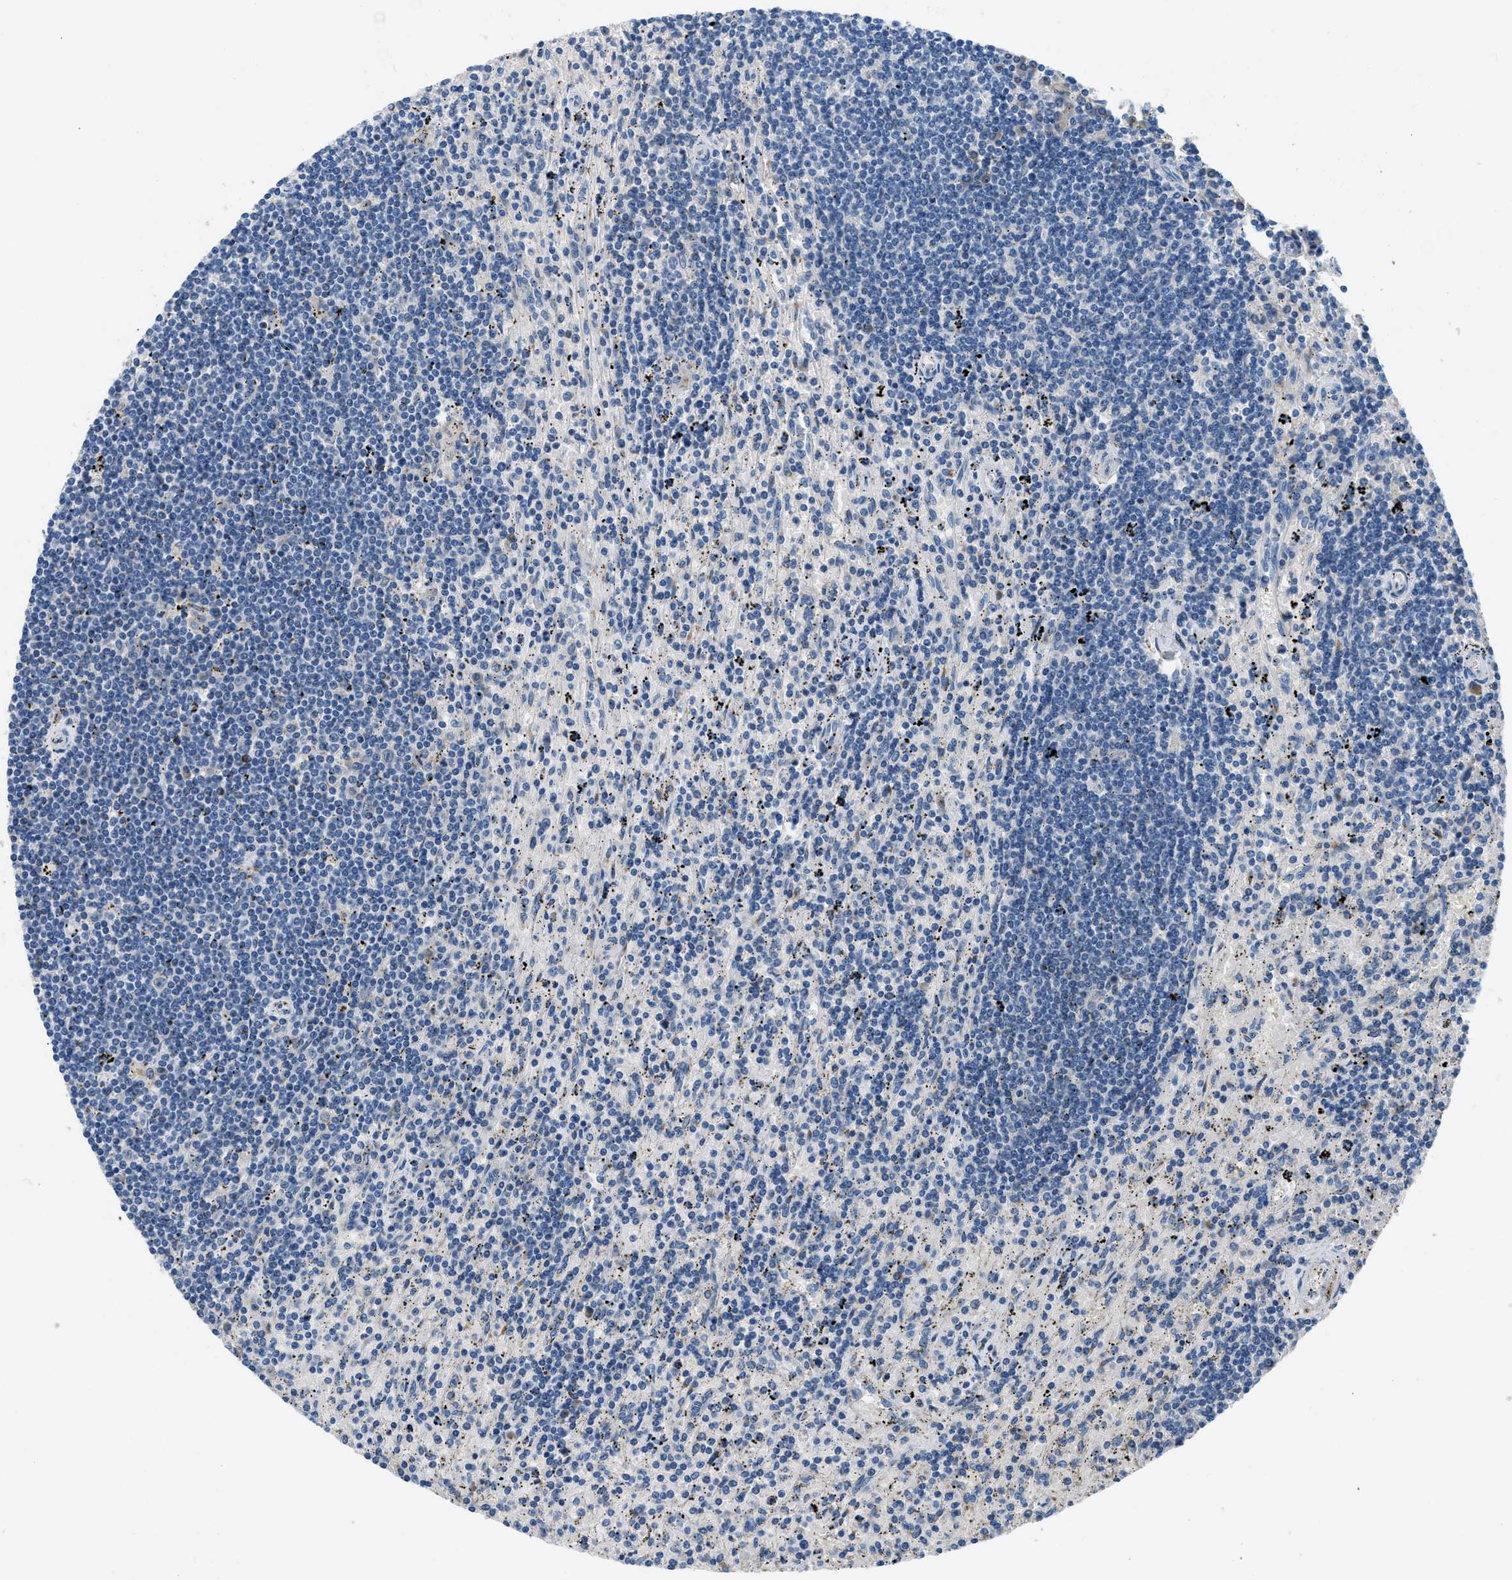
{"staining": {"intensity": "negative", "quantity": "none", "location": "none"}, "tissue": "lymphoma", "cell_type": "Tumor cells", "image_type": "cancer", "snomed": [{"axis": "morphology", "description": "Malignant lymphoma, non-Hodgkin's type, Low grade"}, {"axis": "topography", "description": "Spleen"}], "caption": "A micrograph of human lymphoma is negative for staining in tumor cells. (Brightfield microscopy of DAB (3,3'-diaminobenzidine) immunohistochemistry (IHC) at high magnification).", "gene": "COL15A1", "patient": {"sex": "male", "age": 76}}